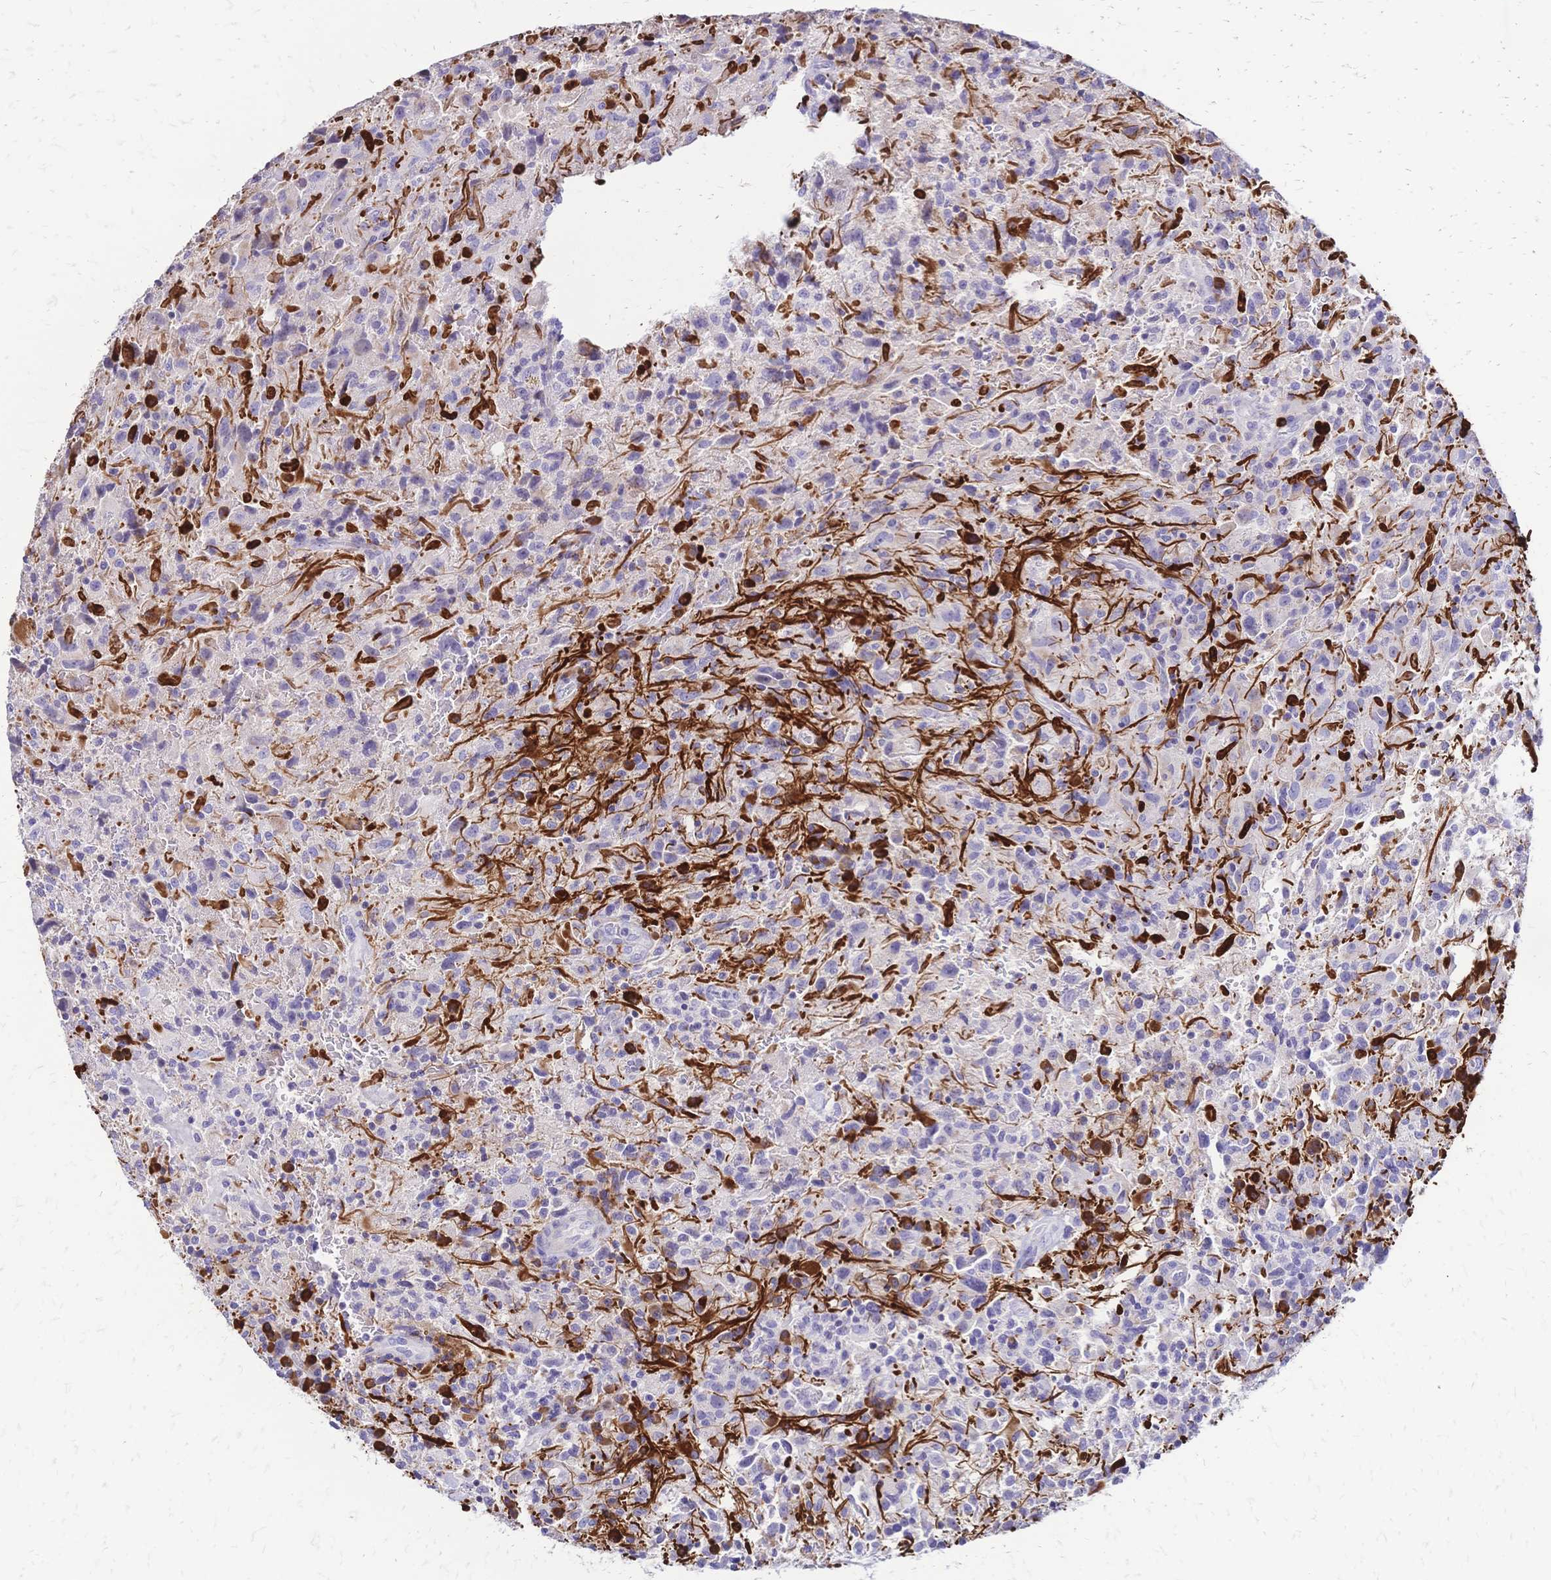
{"staining": {"intensity": "negative", "quantity": "none", "location": "none"}, "tissue": "glioma", "cell_type": "Tumor cells", "image_type": "cancer", "snomed": [{"axis": "morphology", "description": "Glioma, malignant, High grade"}, {"axis": "topography", "description": "Brain"}], "caption": "Tumor cells show no significant expression in malignant high-grade glioma.", "gene": "IL2RA", "patient": {"sex": "male", "age": 68}}